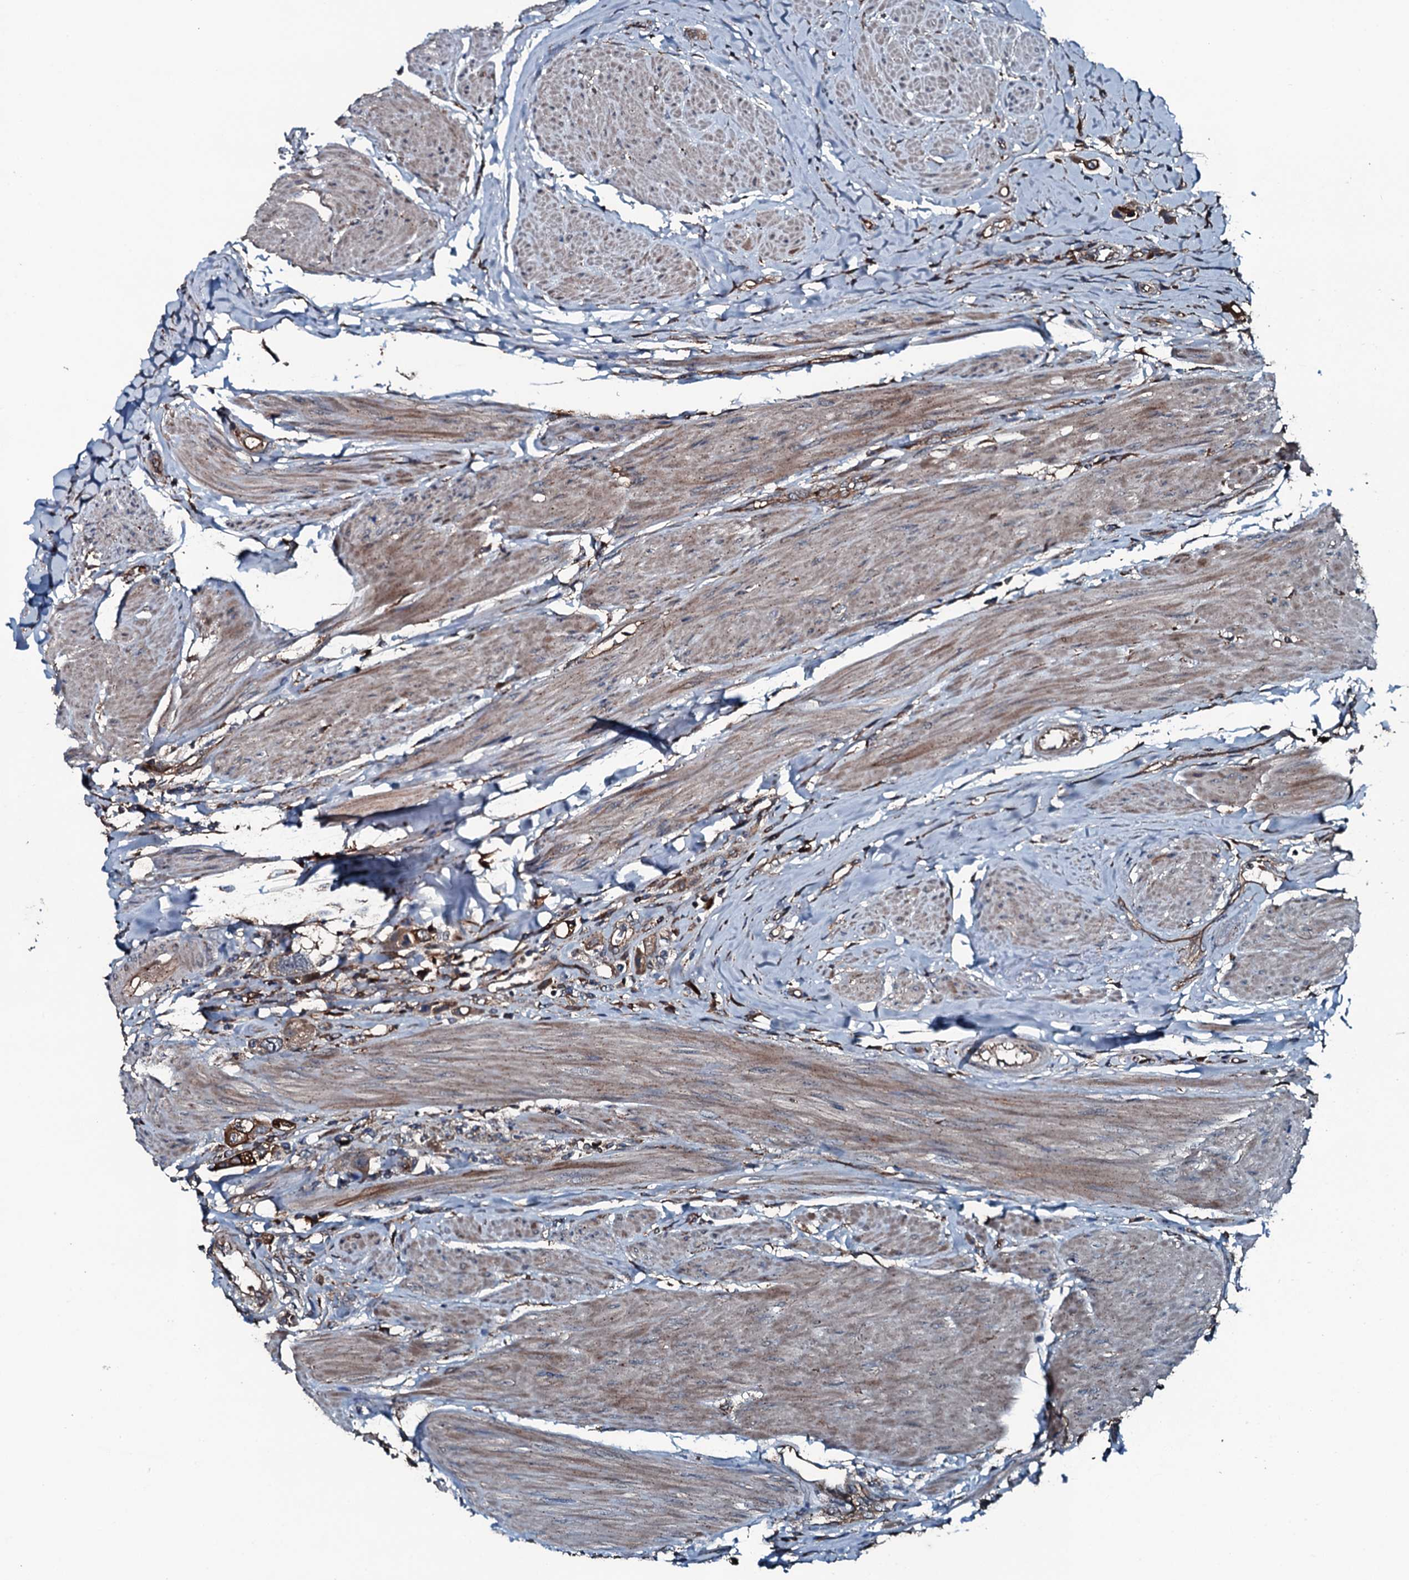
{"staining": {"intensity": "strong", "quantity": ">75%", "location": "cytoplasmic/membranous"}, "tissue": "urothelial cancer", "cell_type": "Tumor cells", "image_type": "cancer", "snomed": [{"axis": "morphology", "description": "Urothelial carcinoma, High grade"}, {"axis": "topography", "description": "Urinary bladder"}], "caption": "Protein staining of urothelial cancer tissue displays strong cytoplasmic/membranous positivity in about >75% of tumor cells.", "gene": "TRIM7", "patient": {"sex": "male", "age": 50}}